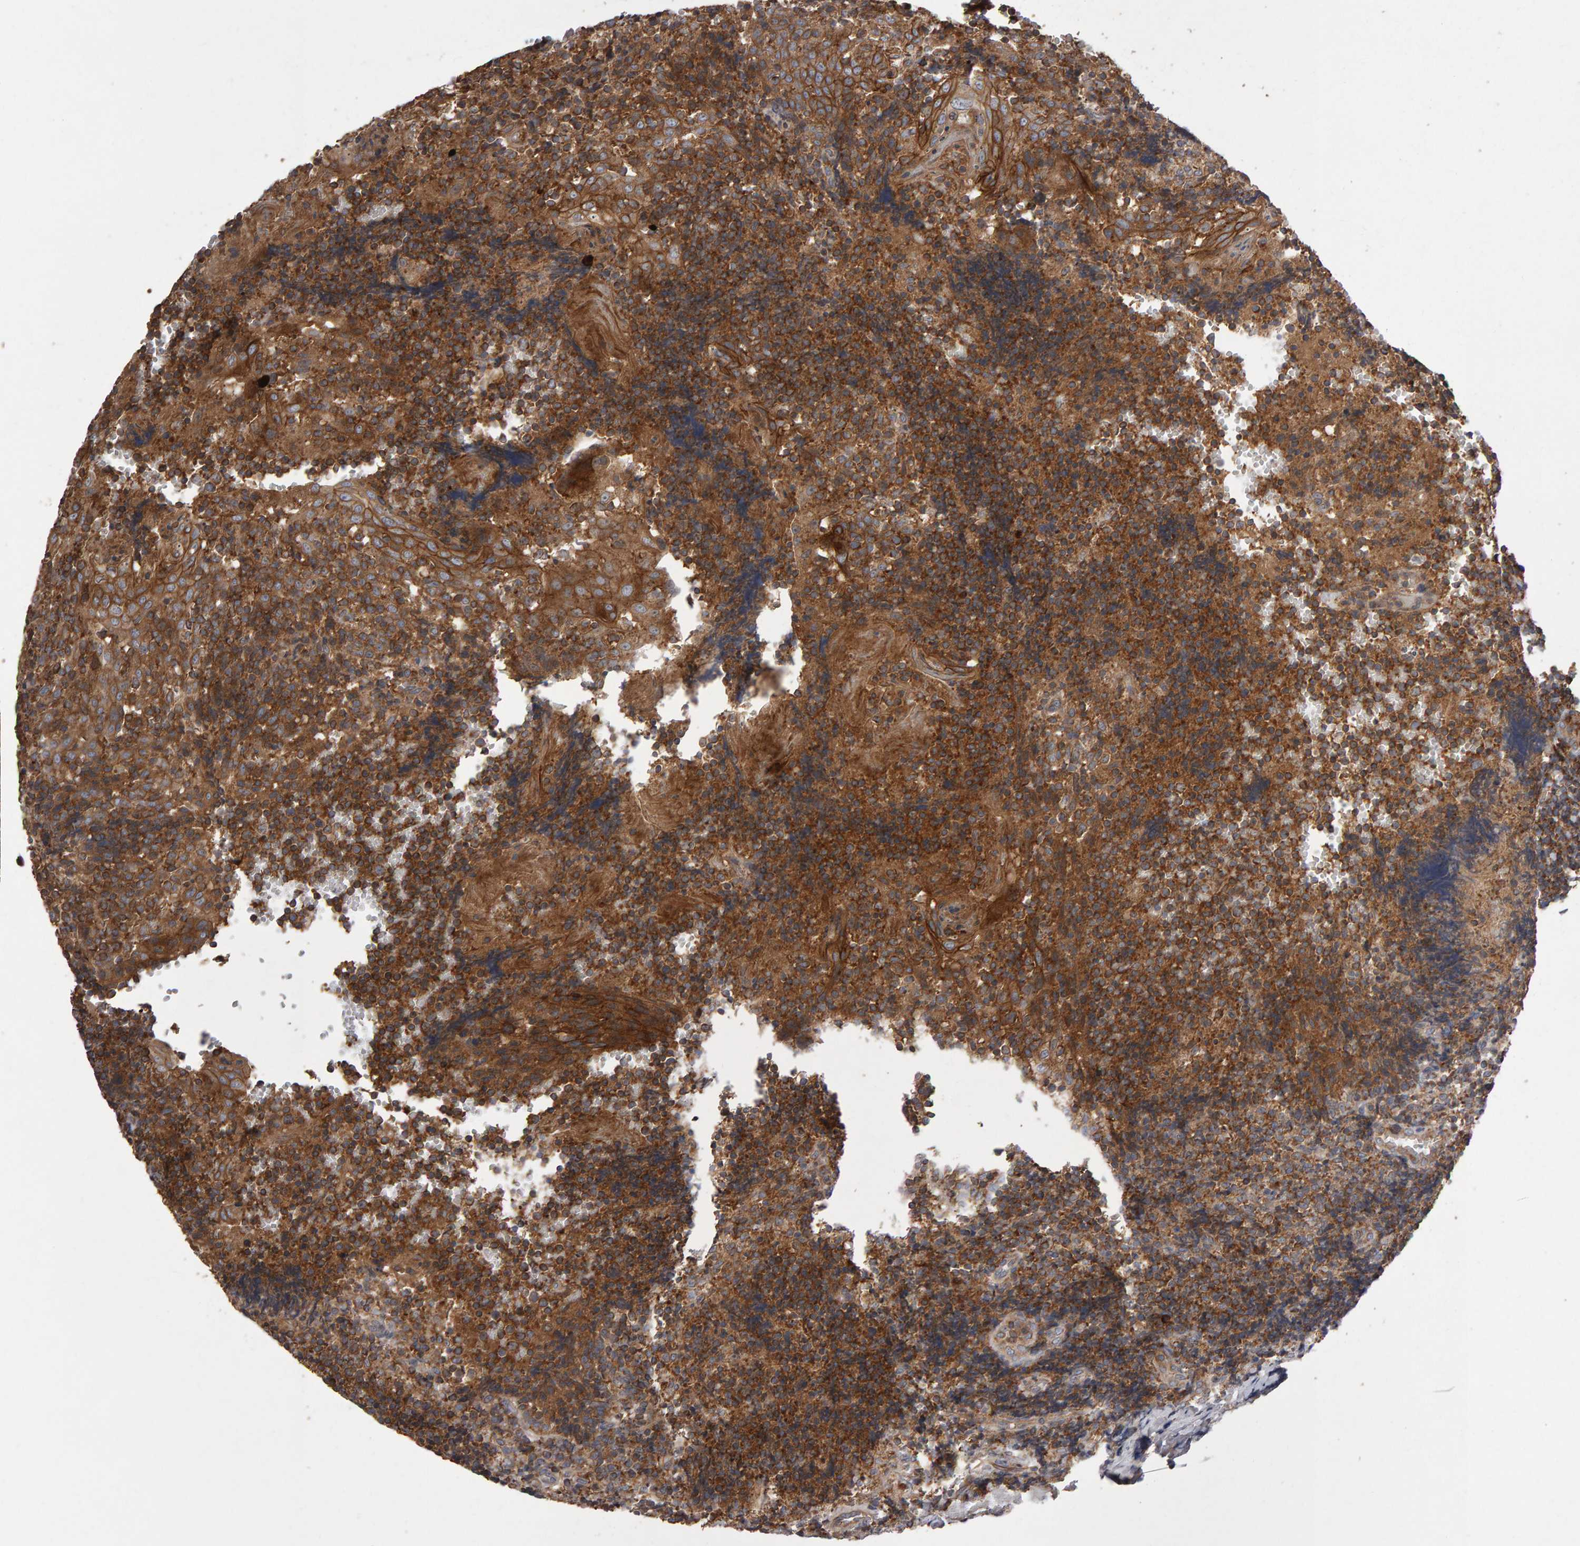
{"staining": {"intensity": "strong", "quantity": ">75%", "location": "cytoplasmic/membranous"}, "tissue": "tonsil", "cell_type": "Germinal center cells", "image_type": "normal", "snomed": [{"axis": "morphology", "description": "Normal tissue, NOS"}, {"axis": "topography", "description": "Tonsil"}], "caption": "Tonsil stained for a protein (brown) exhibits strong cytoplasmic/membranous positive staining in approximately >75% of germinal center cells.", "gene": "PGS1", "patient": {"sex": "female", "age": 19}}